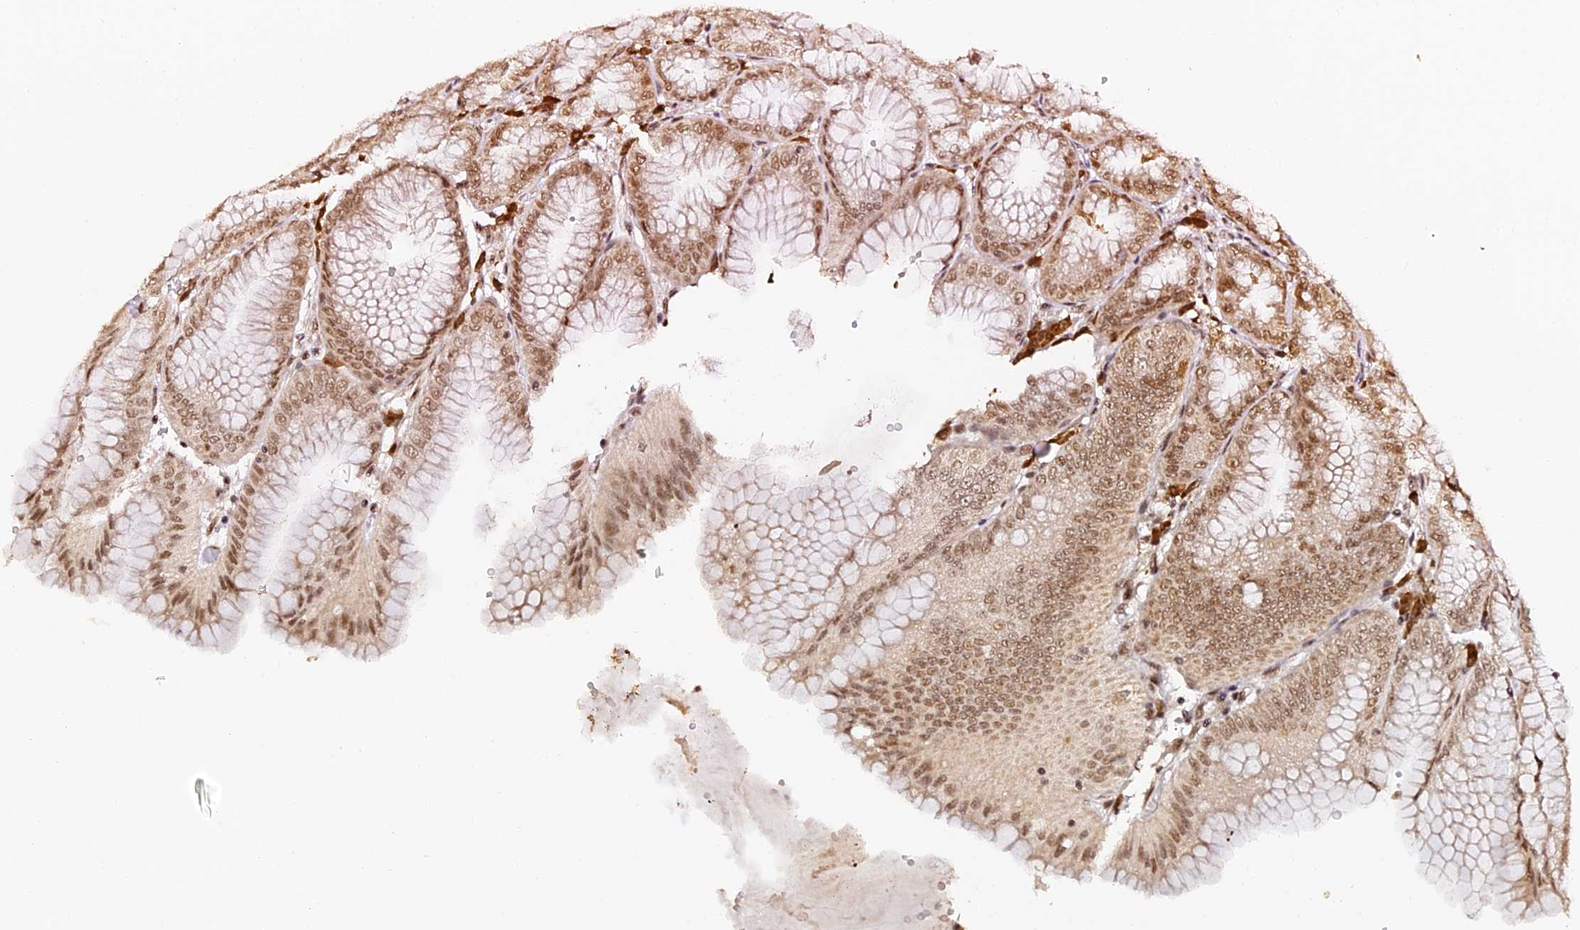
{"staining": {"intensity": "moderate", "quantity": ">75%", "location": "nuclear"}, "tissue": "stomach", "cell_type": "Glandular cells", "image_type": "normal", "snomed": [{"axis": "morphology", "description": "Normal tissue, NOS"}, {"axis": "topography", "description": "Stomach, lower"}], "caption": "Immunohistochemistry (IHC) photomicrograph of unremarkable human stomach stained for a protein (brown), which shows medium levels of moderate nuclear positivity in about >75% of glandular cells.", "gene": "MCRS1", "patient": {"sex": "male", "age": 71}}